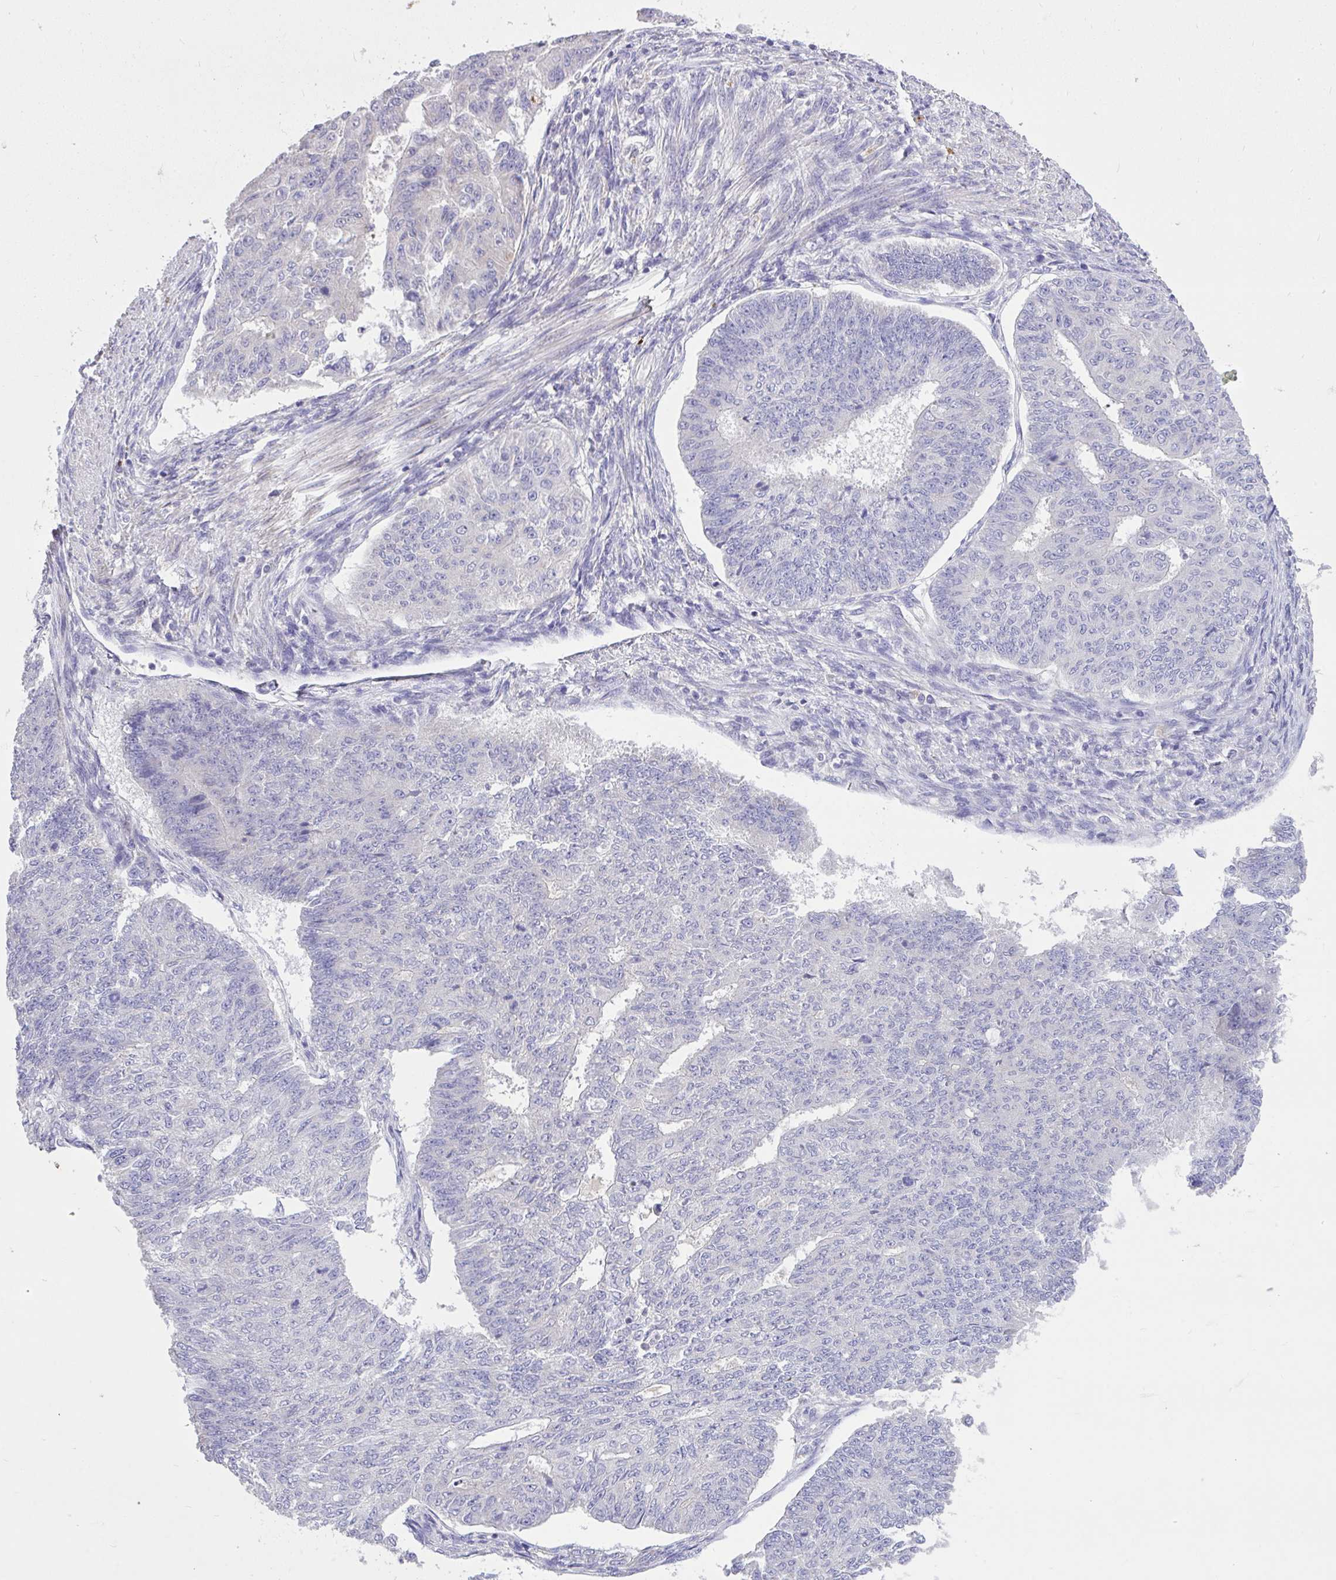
{"staining": {"intensity": "negative", "quantity": "none", "location": "none"}, "tissue": "endometrial cancer", "cell_type": "Tumor cells", "image_type": "cancer", "snomed": [{"axis": "morphology", "description": "Adenocarcinoma, NOS"}, {"axis": "topography", "description": "Endometrium"}], "caption": "Tumor cells show no significant staining in endometrial adenocarcinoma.", "gene": "MPC2", "patient": {"sex": "female", "age": 32}}